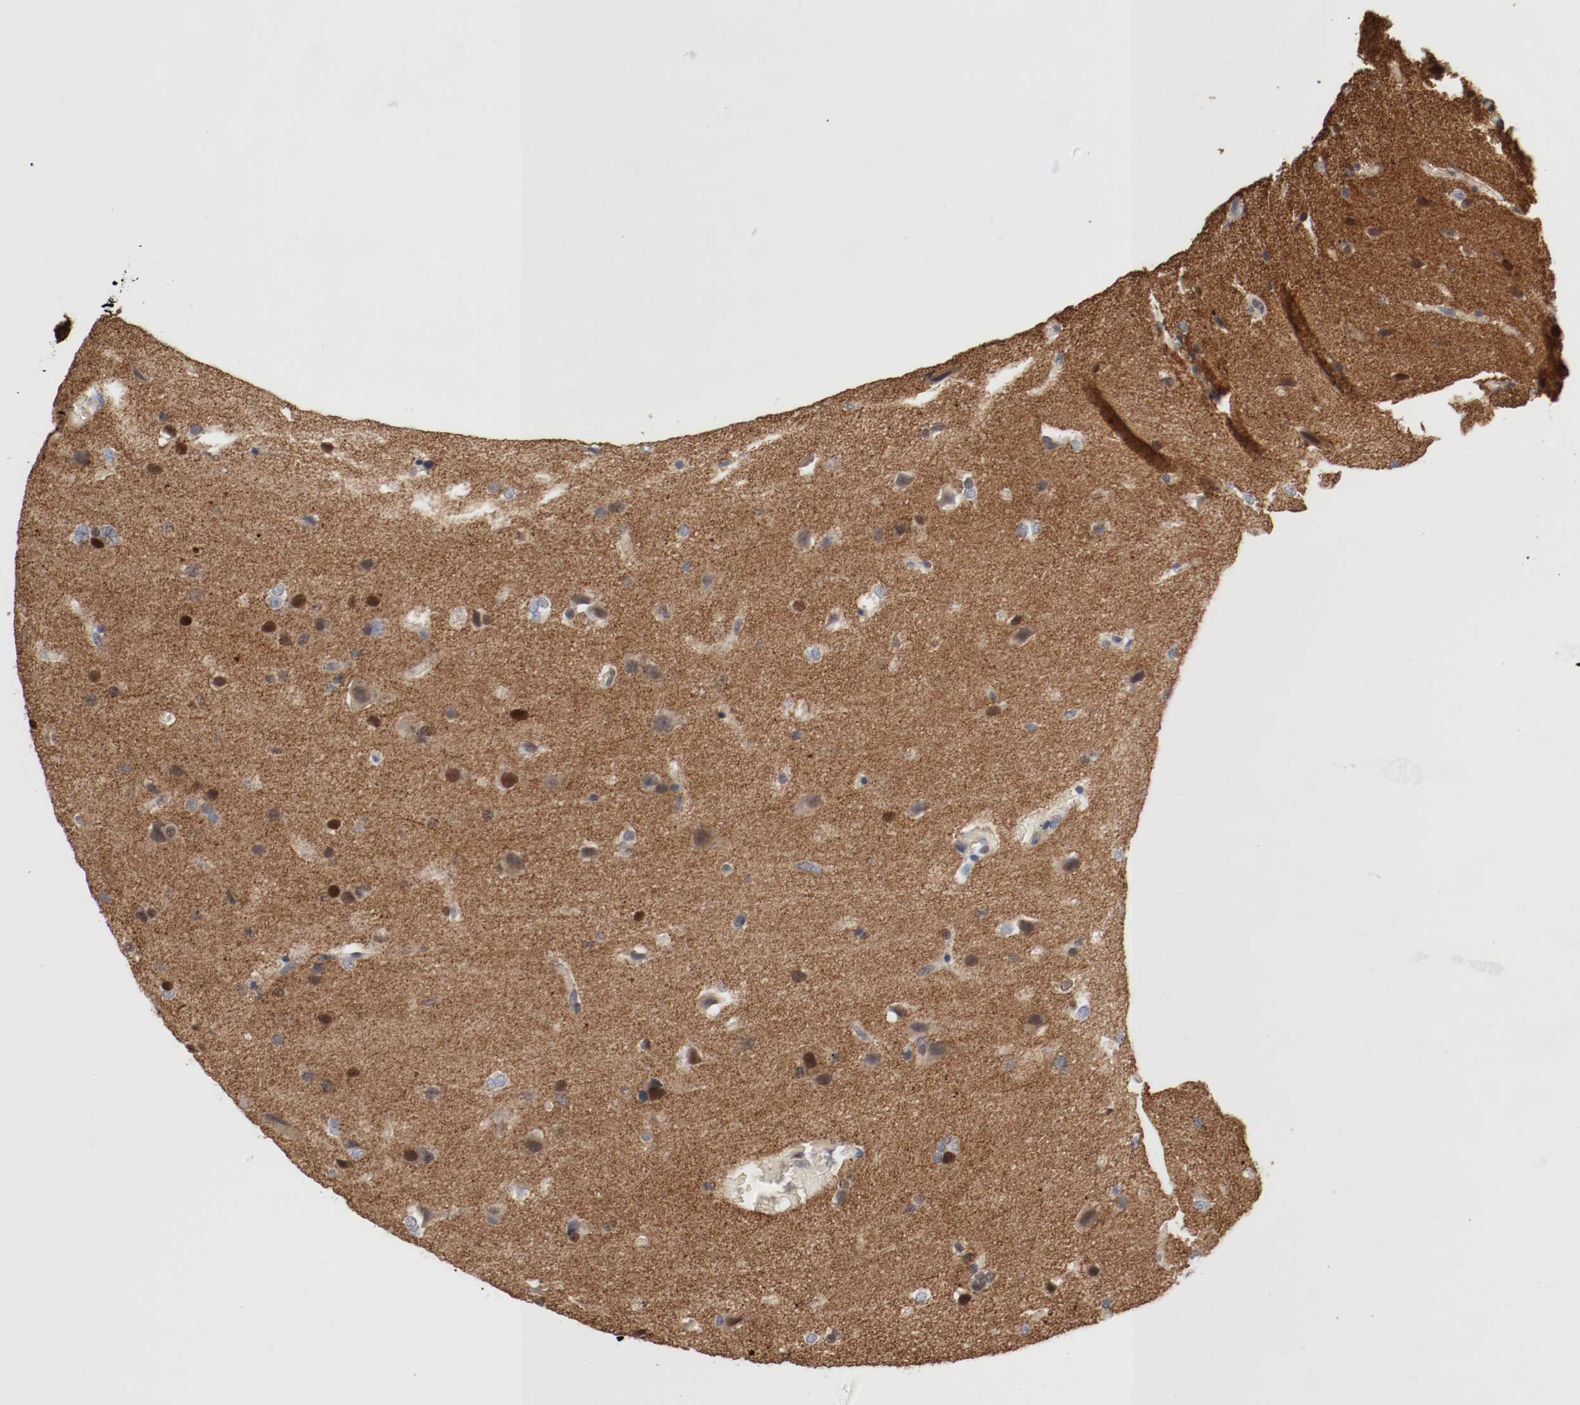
{"staining": {"intensity": "strong", "quantity": "<25%", "location": "nuclear"}, "tissue": "glioma", "cell_type": "Tumor cells", "image_type": "cancer", "snomed": [{"axis": "morphology", "description": "Glioma, malignant, Low grade"}, {"axis": "topography", "description": "Cerebral cortex"}], "caption": "Glioma stained for a protein (brown) exhibits strong nuclear positive expression in about <25% of tumor cells.", "gene": "JUND", "patient": {"sex": "female", "age": 47}}